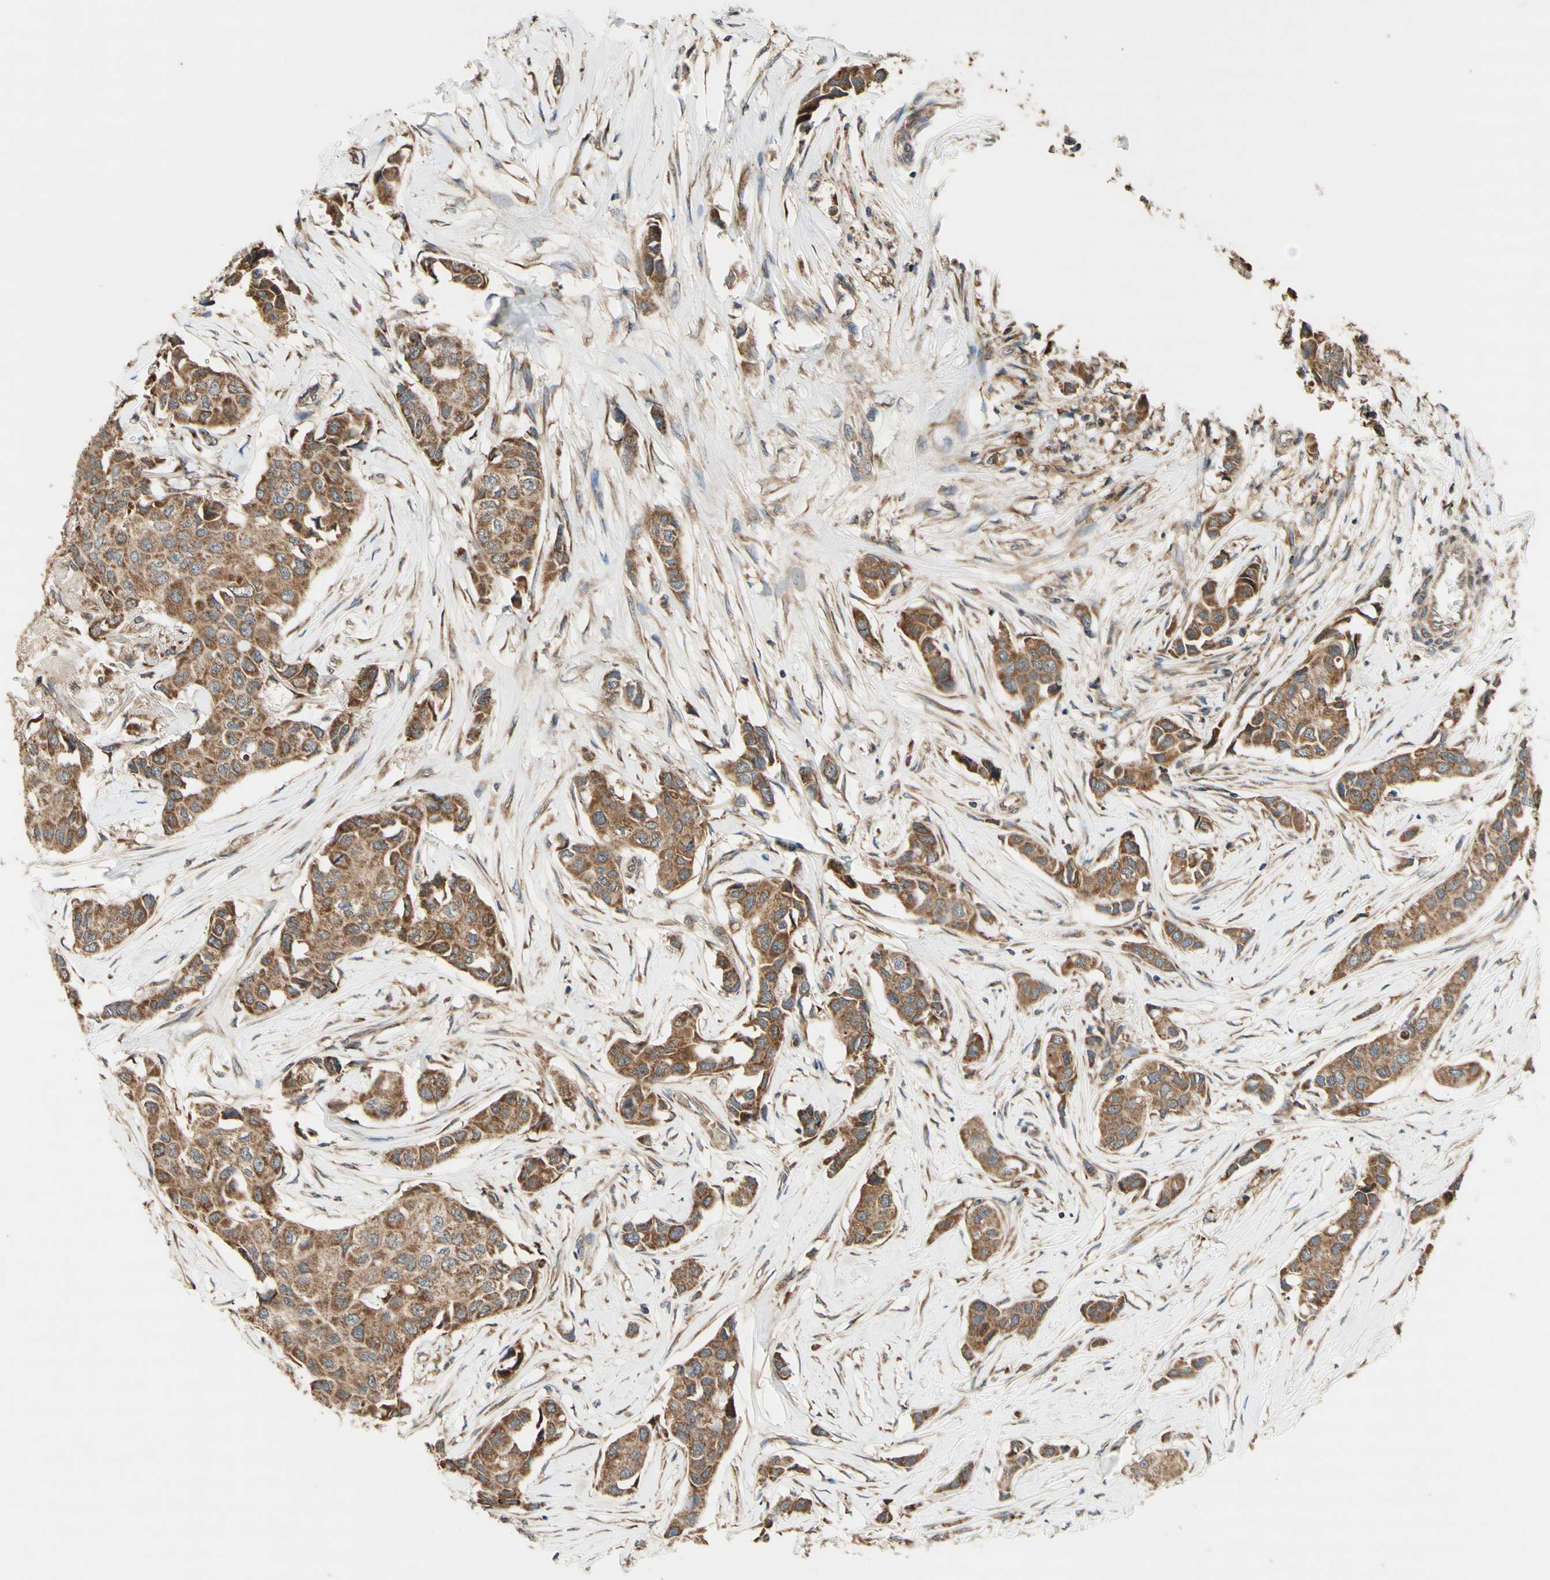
{"staining": {"intensity": "strong", "quantity": ">75%", "location": "nuclear"}, "tissue": "breast cancer", "cell_type": "Tumor cells", "image_type": "cancer", "snomed": [{"axis": "morphology", "description": "Duct carcinoma"}, {"axis": "topography", "description": "Breast"}], "caption": "DAB immunohistochemical staining of breast invasive ductal carcinoma shows strong nuclear protein positivity in approximately >75% of tumor cells.", "gene": "DDOST", "patient": {"sex": "female", "age": 80}}